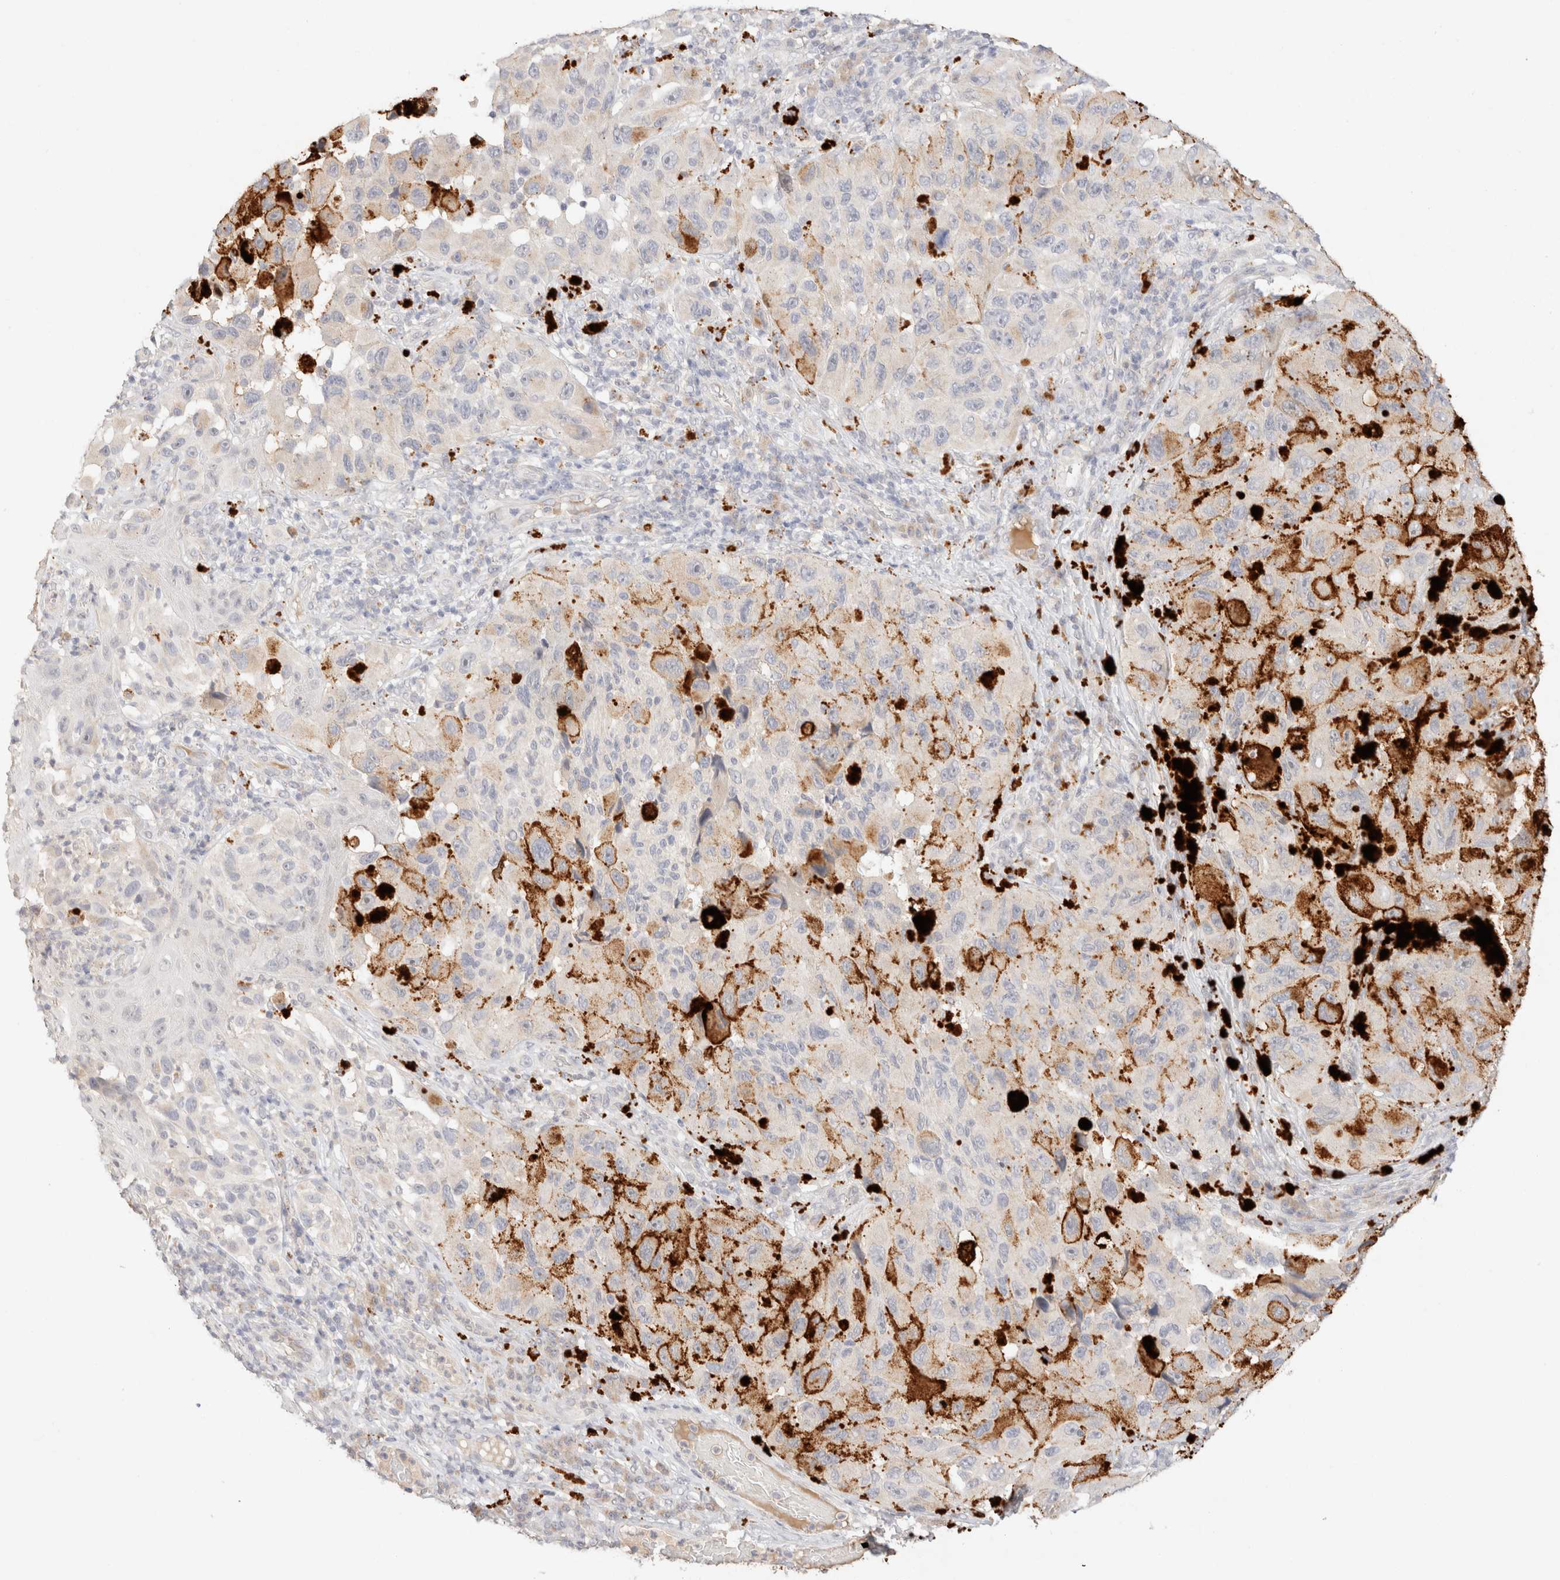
{"staining": {"intensity": "negative", "quantity": "none", "location": "none"}, "tissue": "melanoma", "cell_type": "Tumor cells", "image_type": "cancer", "snomed": [{"axis": "morphology", "description": "Malignant melanoma, NOS"}, {"axis": "topography", "description": "Skin"}], "caption": "High magnification brightfield microscopy of malignant melanoma stained with DAB (brown) and counterstained with hematoxylin (blue): tumor cells show no significant positivity.", "gene": "SNTB1", "patient": {"sex": "female", "age": 73}}